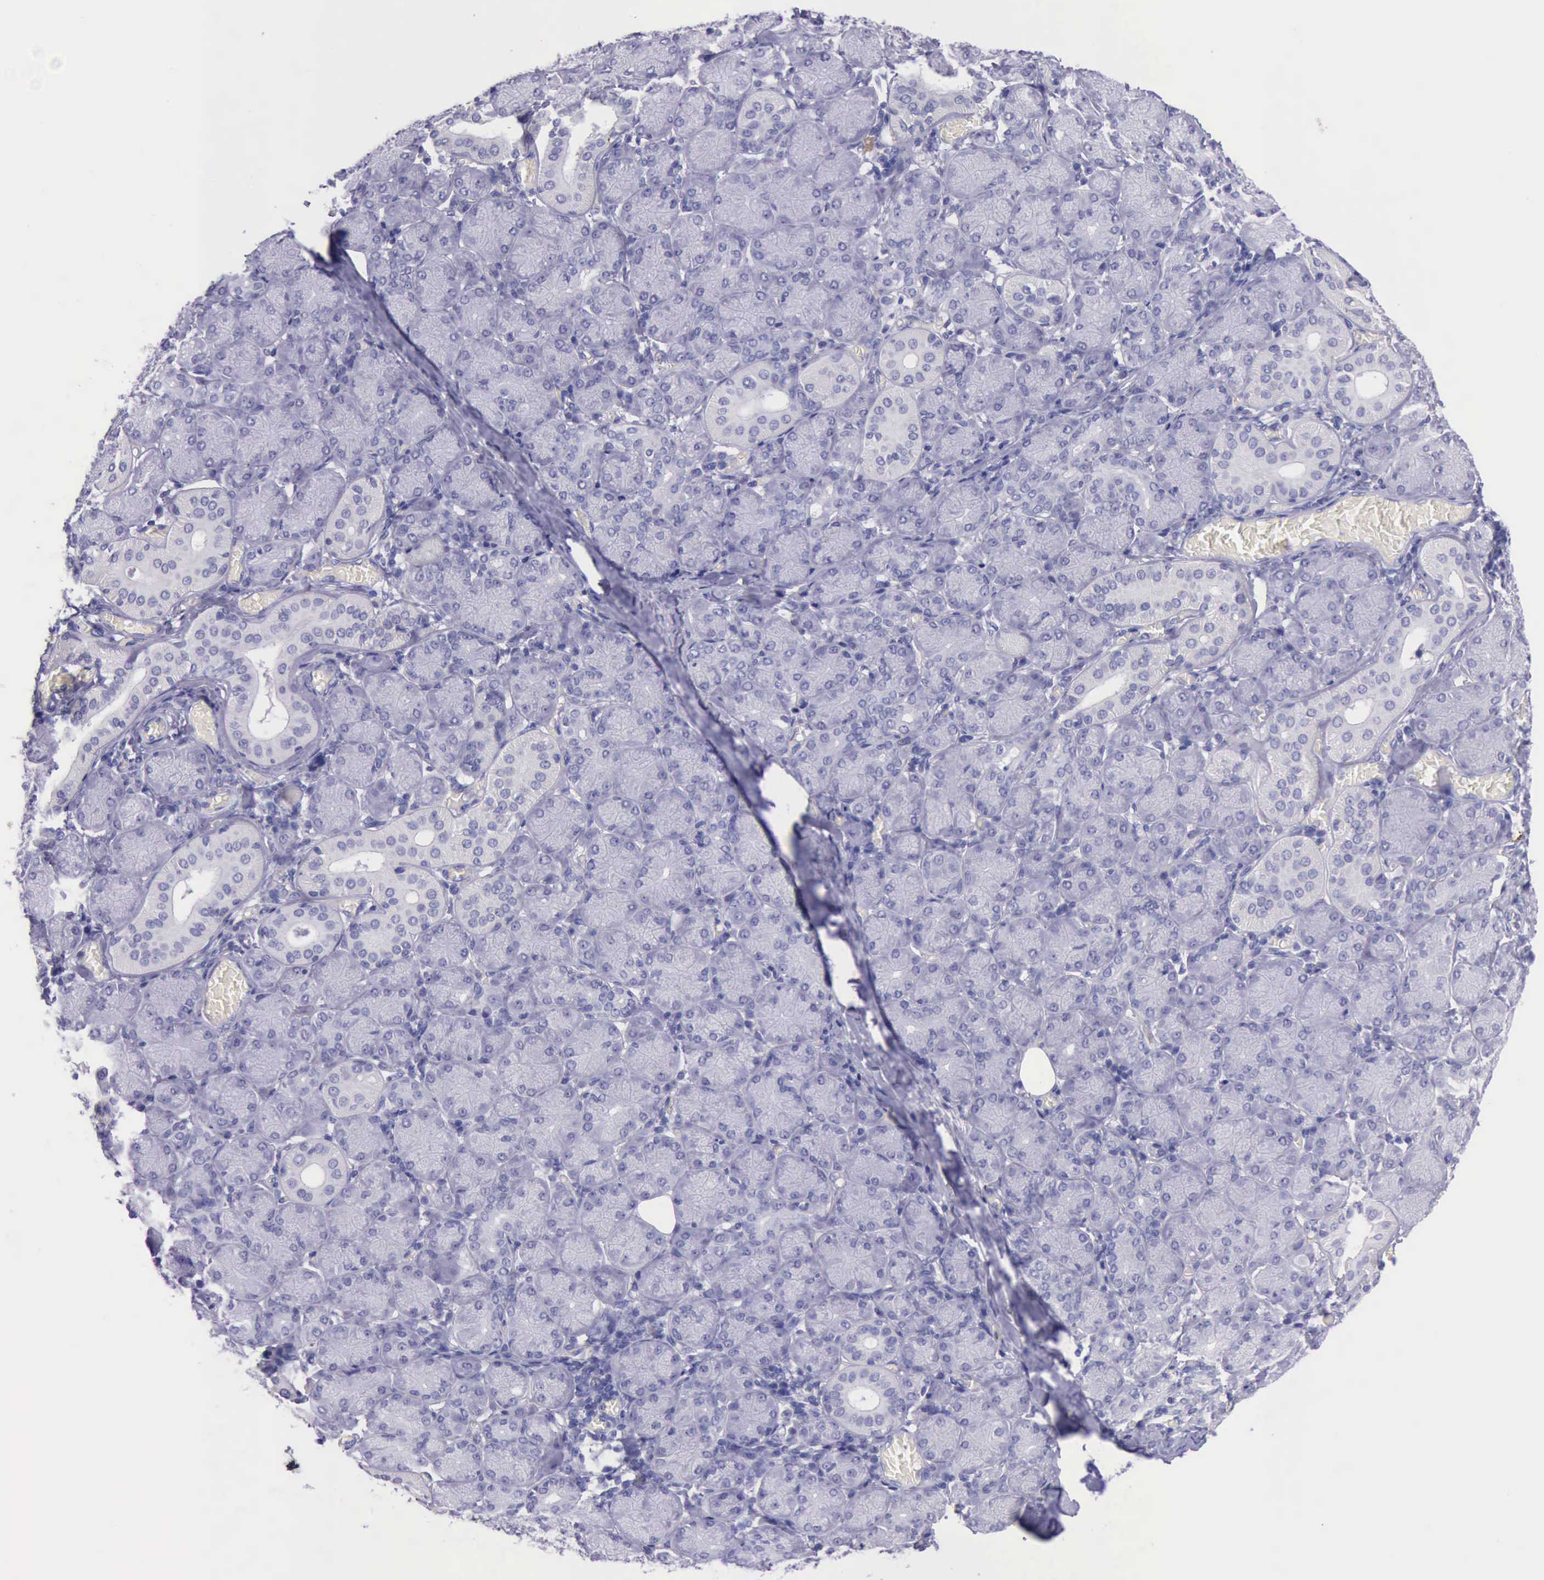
{"staining": {"intensity": "negative", "quantity": "none", "location": "none"}, "tissue": "salivary gland", "cell_type": "Glandular cells", "image_type": "normal", "snomed": [{"axis": "morphology", "description": "Normal tissue, NOS"}, {"axis": "topography", "description": "Salivary gland"}], "caption": "Glandular cells show no significant protein expression in unremarkable salivary gland.", "gene": "LRFN5", "patient": {"sex": "female", "age": 24}}